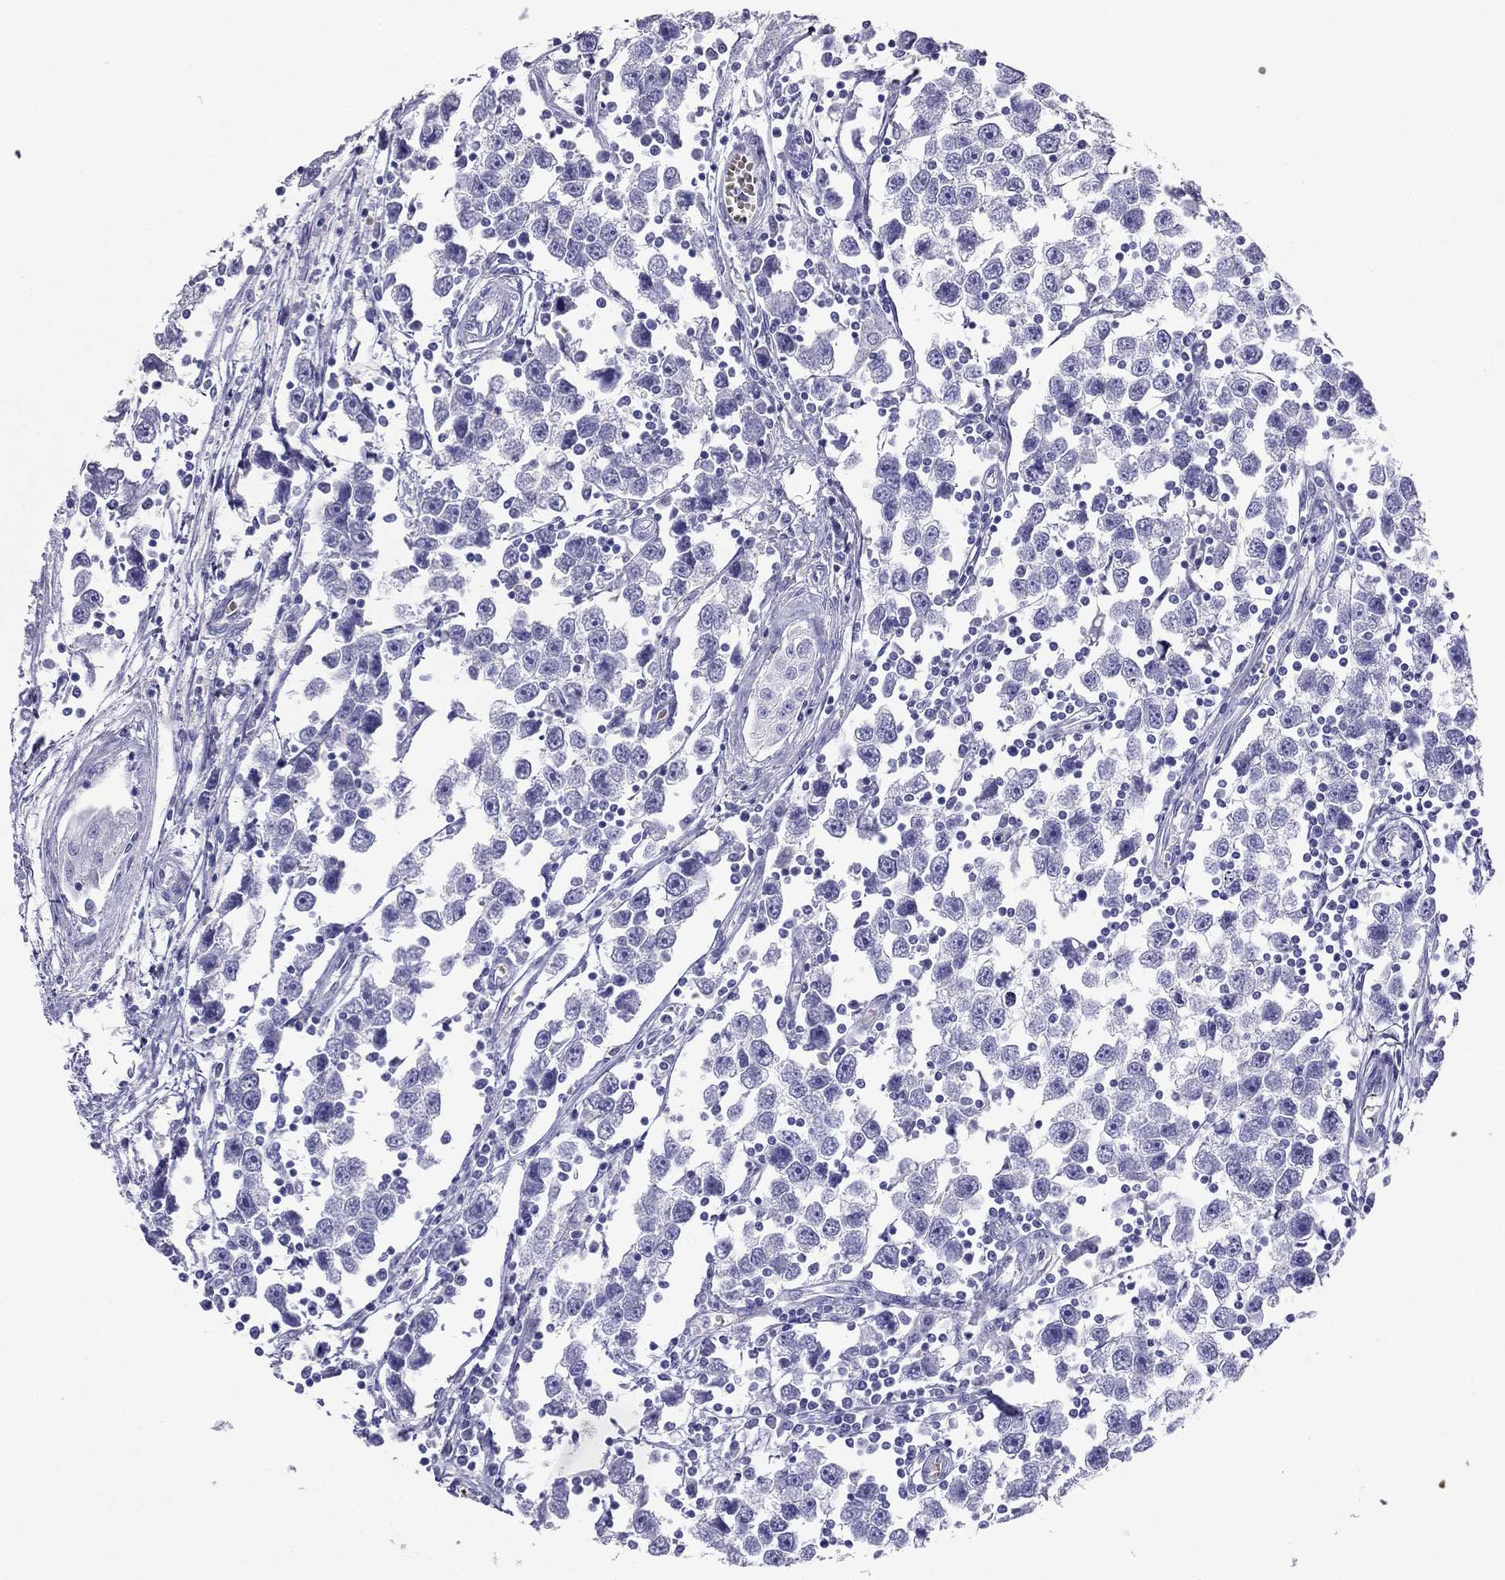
{"staining": {"intensity": "negative", "quantity": "none", "location": "none"}, "tissue": "testis cancer", "cell_type": "Tumor cells", "image_type": "cancer", "snomed": [{"axis": "morphology", "description": "Seminoma, NOS"}, {"axis": "topography", "description": "Testis"}], "caption": "This is an immunohistochemistry (IHC) micrograph of testis cancer. There is no positivity in tumor cells.", "gene": "DNAAF6", "patient": {"sex": "male", "age": 30}}